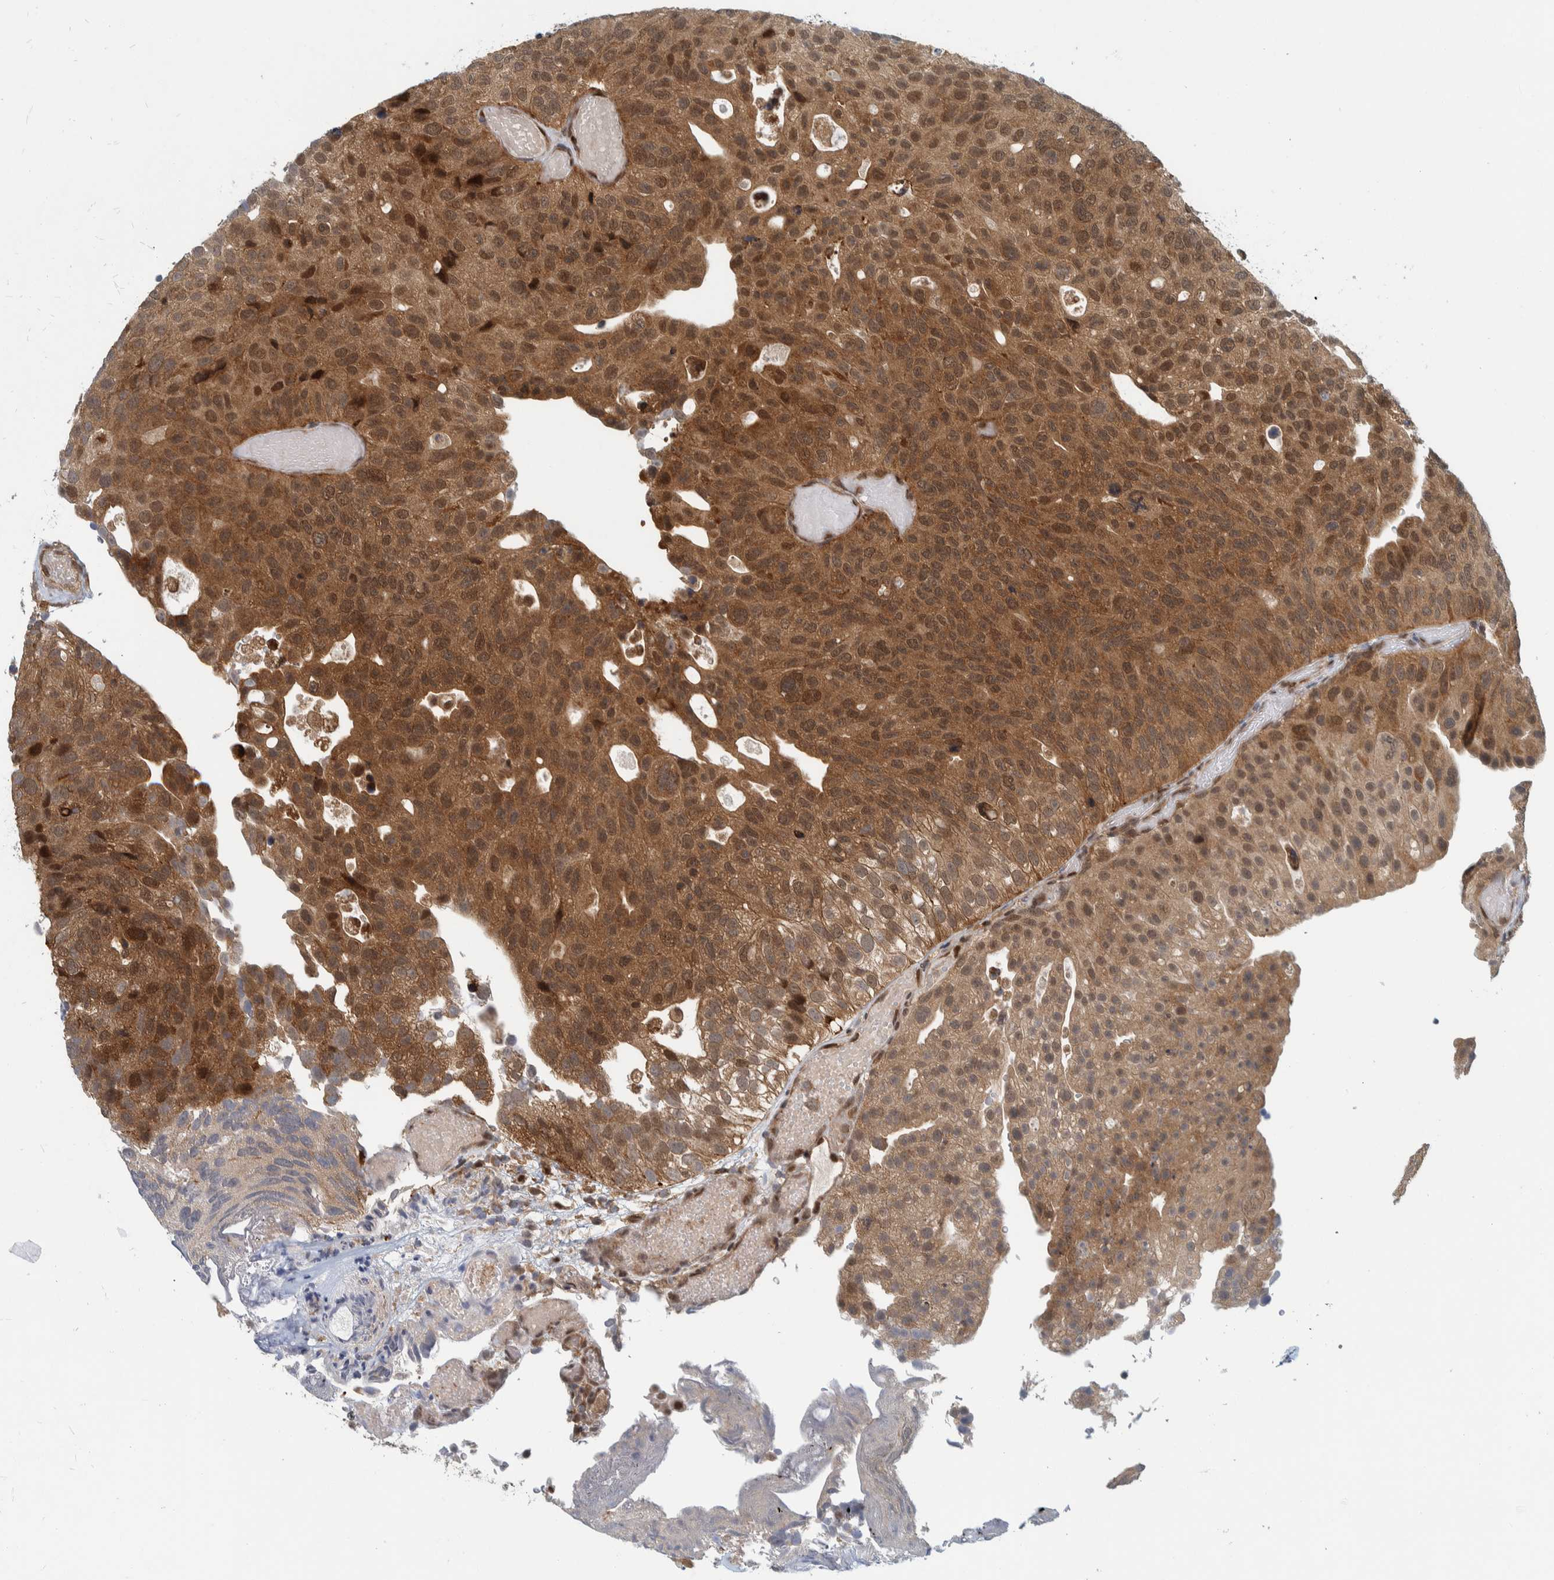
{"staining": {"intensity": "moderate", "quantity": ">75%", "location": "cytoplasmic/membranous"}, "tissue": "urothelial cancer", "cell_type": "Tumor cells", "image_type": "cancer", "snomed": [{"axis": "morphology", "description": "Urothelial carcinoma, Low grade"}, {"axis": "topography", "description": "Urinary bladder"}], "caption": "This image demonstrates urothelial cancer stained with immunohistochemistry to label a protein in brown. The cytoplasmic/membranous of tumor cells show moderate positivity for the protein. Nuclei are counter-stained blue.", "gene": "COPS3", "patient": {"sex": "male", "age": 78}}